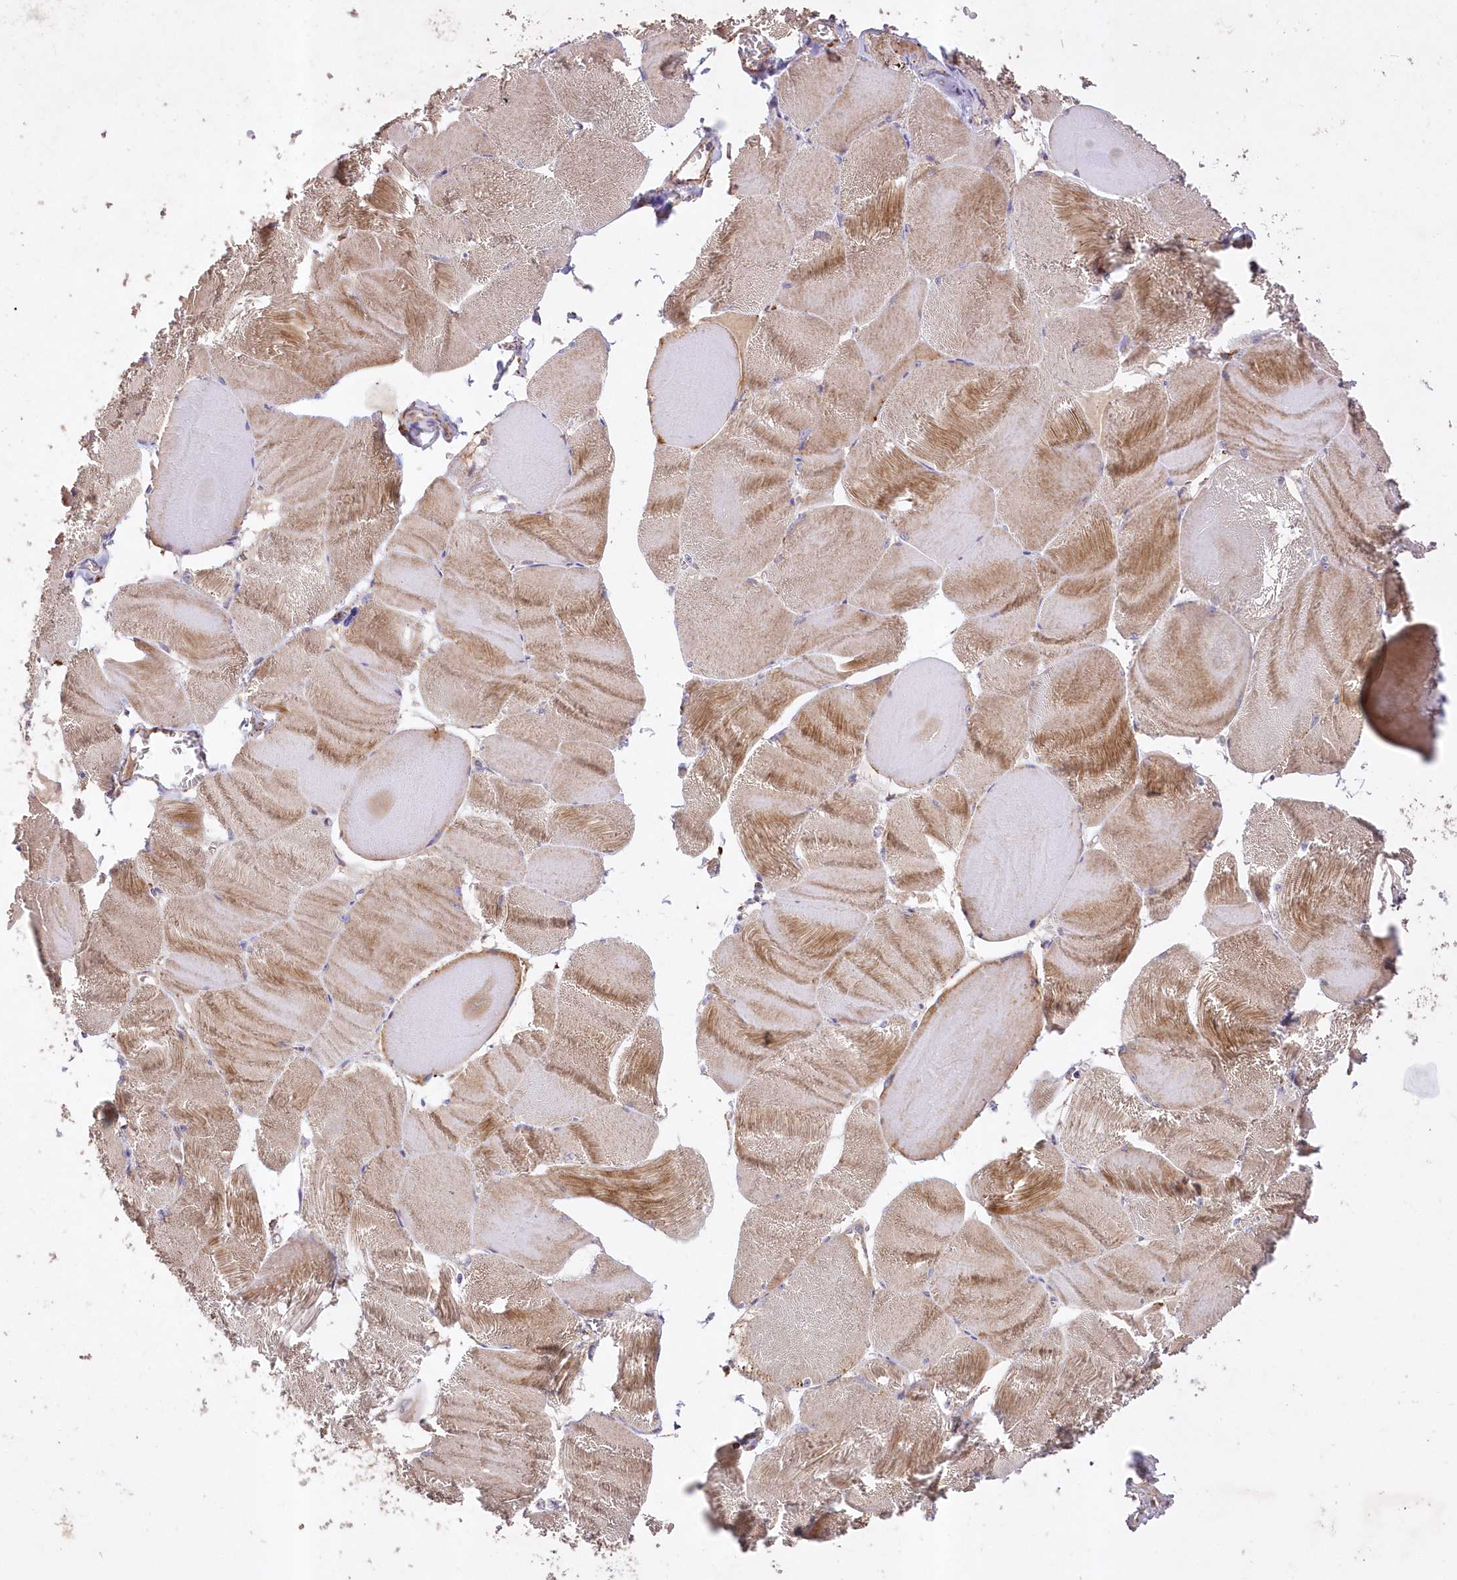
{"staining": {"intensity": "strong", "quantity": "25%-75%", "location": "cytoplasmic/membranous"}, "tissue": "skeletal muscle", "cell_type": "Myocytes", "image_type": "normal", "snomed": [{"axis": "morphology", "description": "Normal tissue, NOS"}, {"axis": "morphology", "description": "Basal cell carcinoma"}, {"axis": "topography", "description": "Skeletal muscle"}], "caption": "Immunohistochemical staining of normal skeletal muscle demonstrates high levels of strong cytoplasmic/membranous staining in approximately 25%-75% of myocytes. (Brightfield microscopy of DAB IHC at high magnification).", "gene": "ASNSD1", "patient": {"sex": "female", "age": 64}}